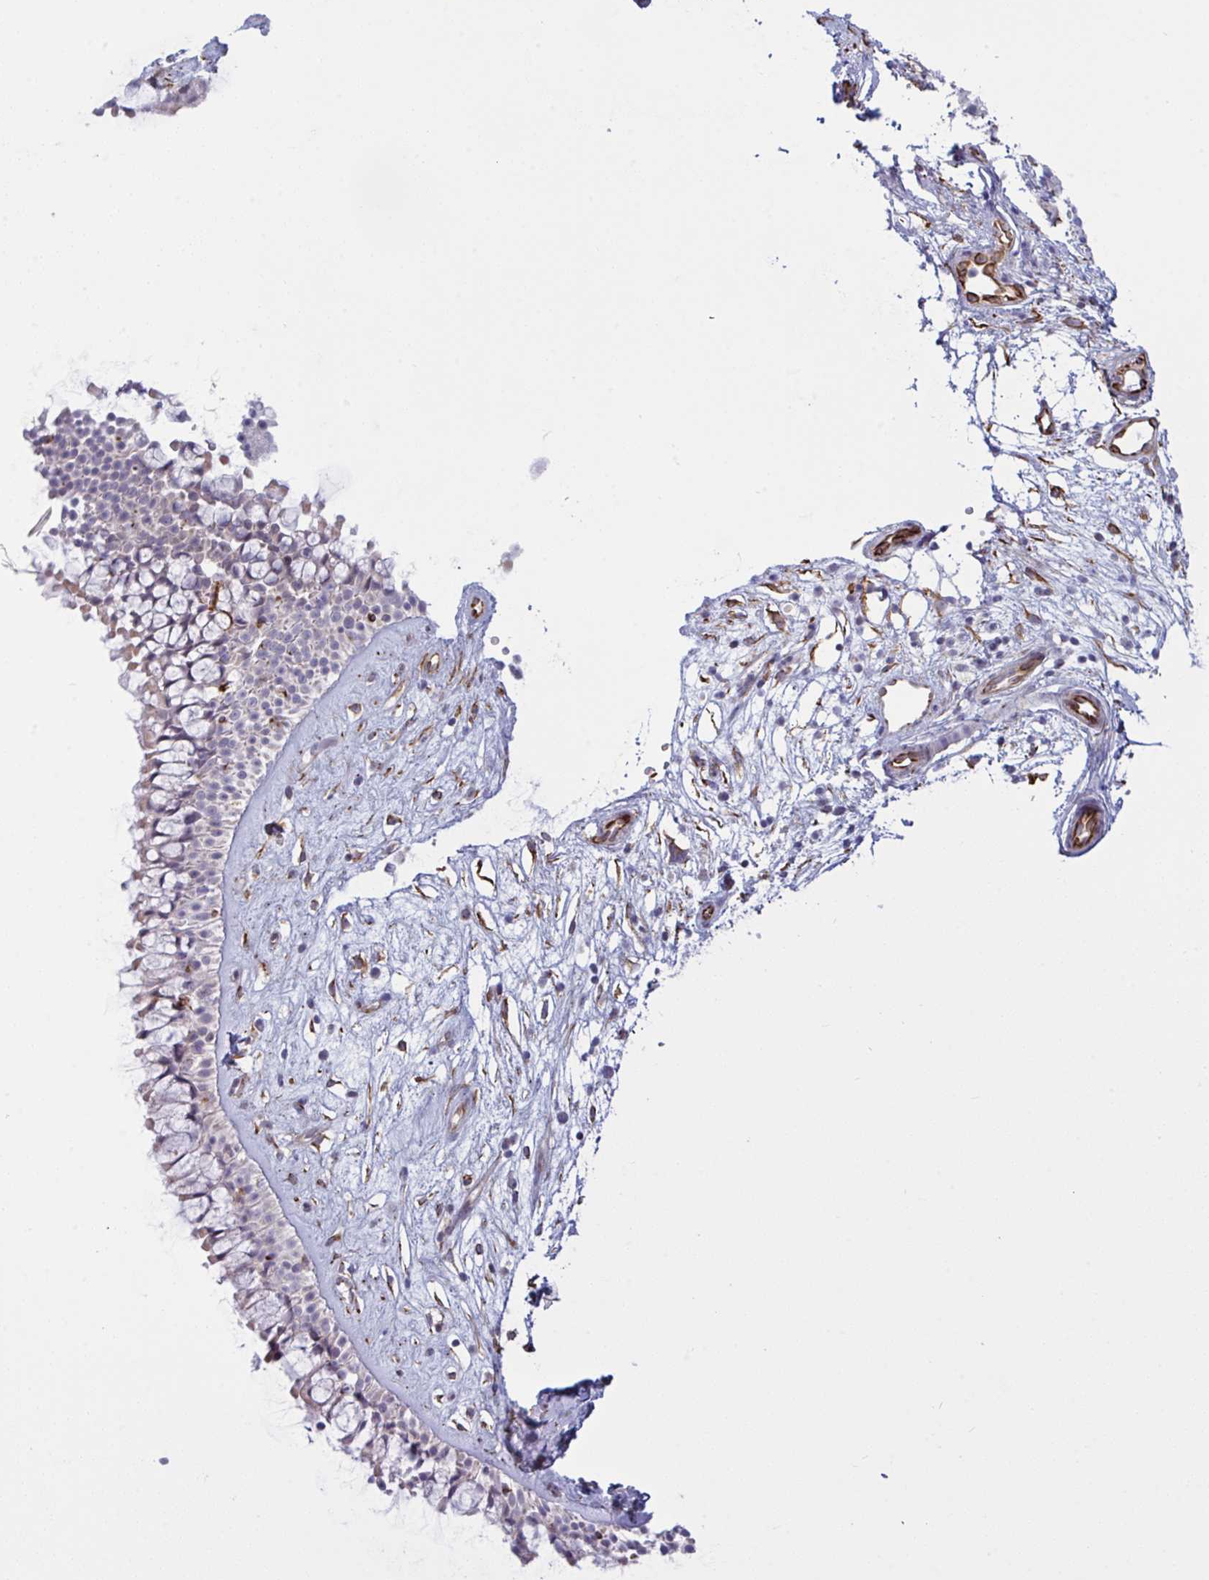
{"staining": {"intensity": "negative", "quantity": "none", "location": "none"}, "tissue": "nasopharynx", "cell_type": "Respiratory epithelial cells", "image_type": "normal", "snomed": [{"axis": "morphology", "description": "Normal tissue, NOS"}, {"axis": "topography", "description": "Nasopharynx"}], "caption": "Respiratory epithelial cells are negative for brown protein staining in normal nasopharynx. Nuclei are stained in blue.", "gene": "DCBLD1", "patient": {"sex": "male", "age": 32}}